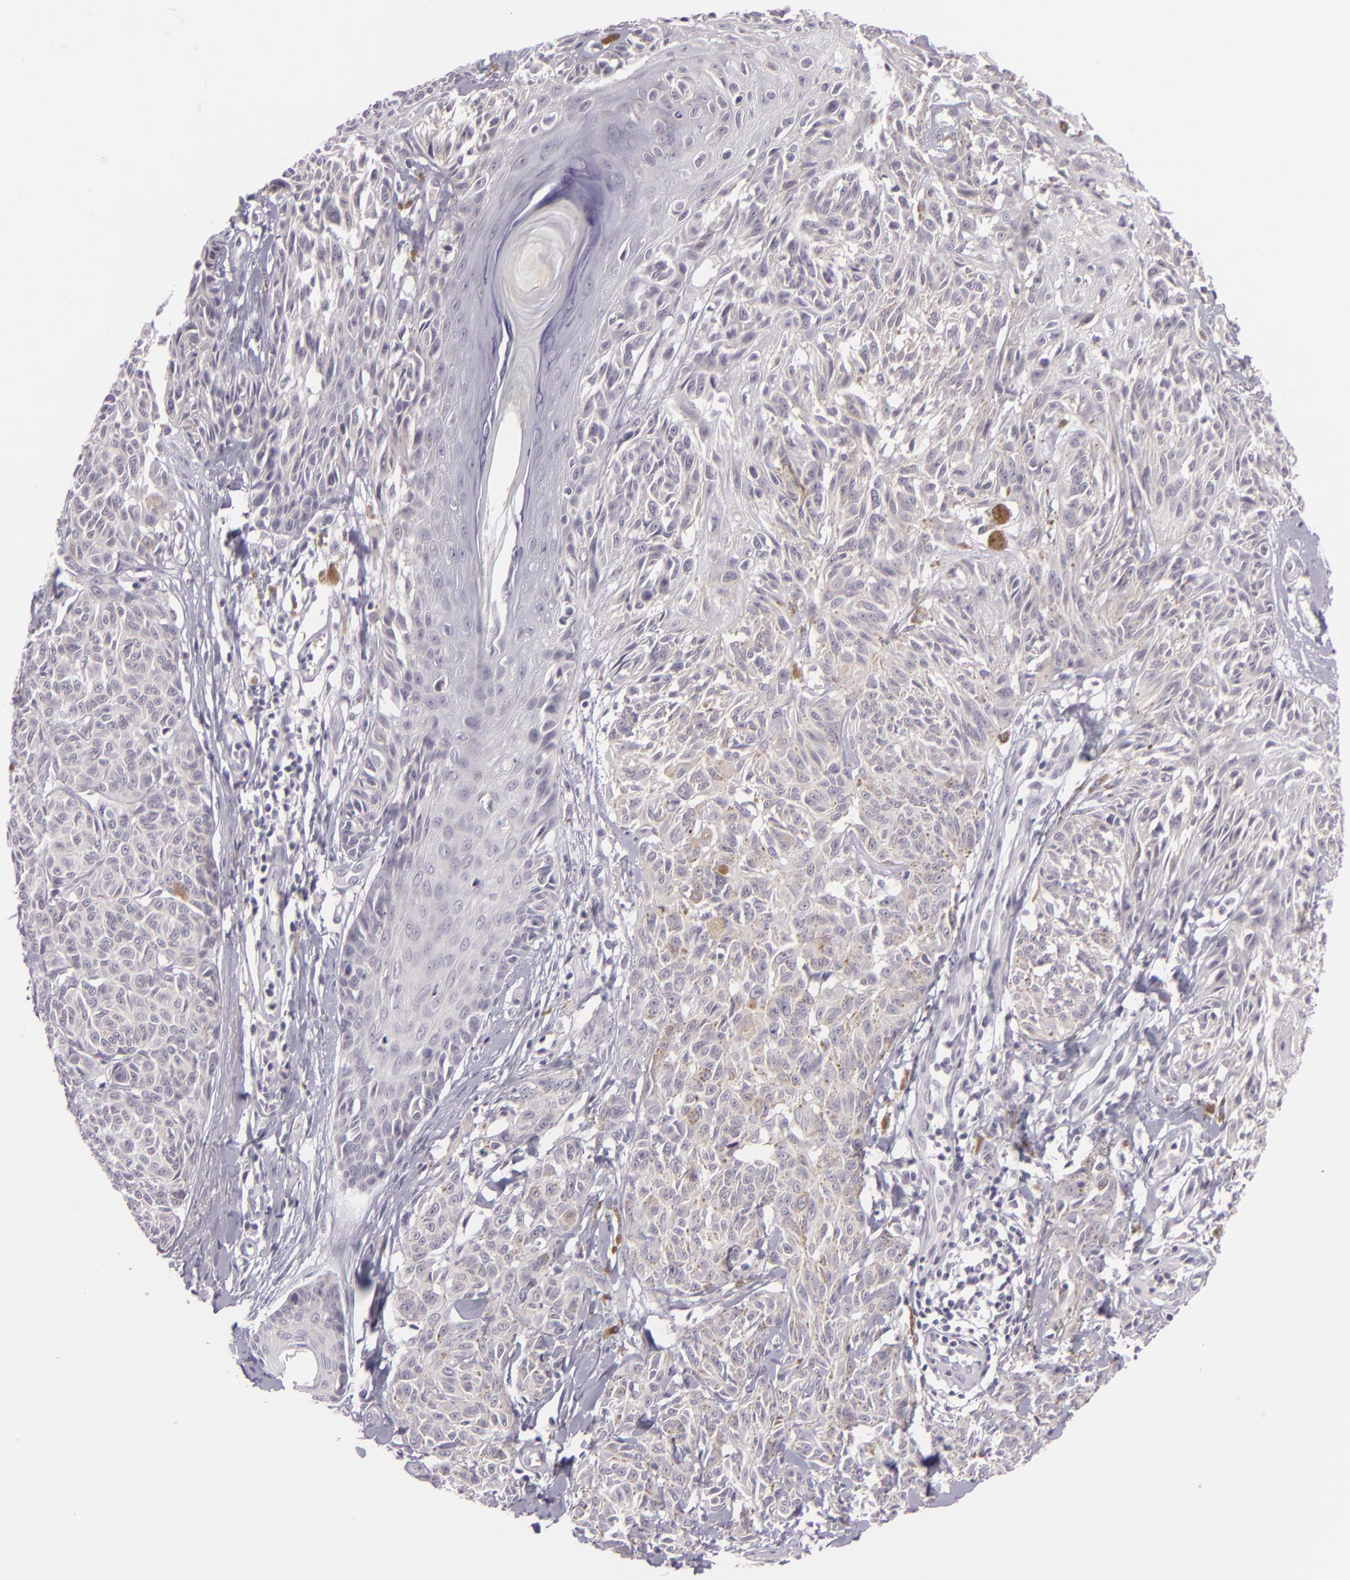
{"staining": {"intensity": "negative", "quantity": "none", "location": "none"}, "tissue": "melanoma", "cell_type": "Tumor cells", "image_type": "cancer", "snomed": [{"axis": "morphology", "description": "Malignant melanoma, NOS"}, {"axis": "topography", "description": "Skin"}], "caption": "IHC image of neoplastic tissue: human malignant melanoma stained with DAB (3,3'-diaminobenzidine) exhibits no significant protein positivity in tumor cells. The staining is performed using DAB brown chromogen with nuclei counter-stained in using hematoxylin.", "gene": "DAG1", "patient": {"sex": "female", "age": 77}}